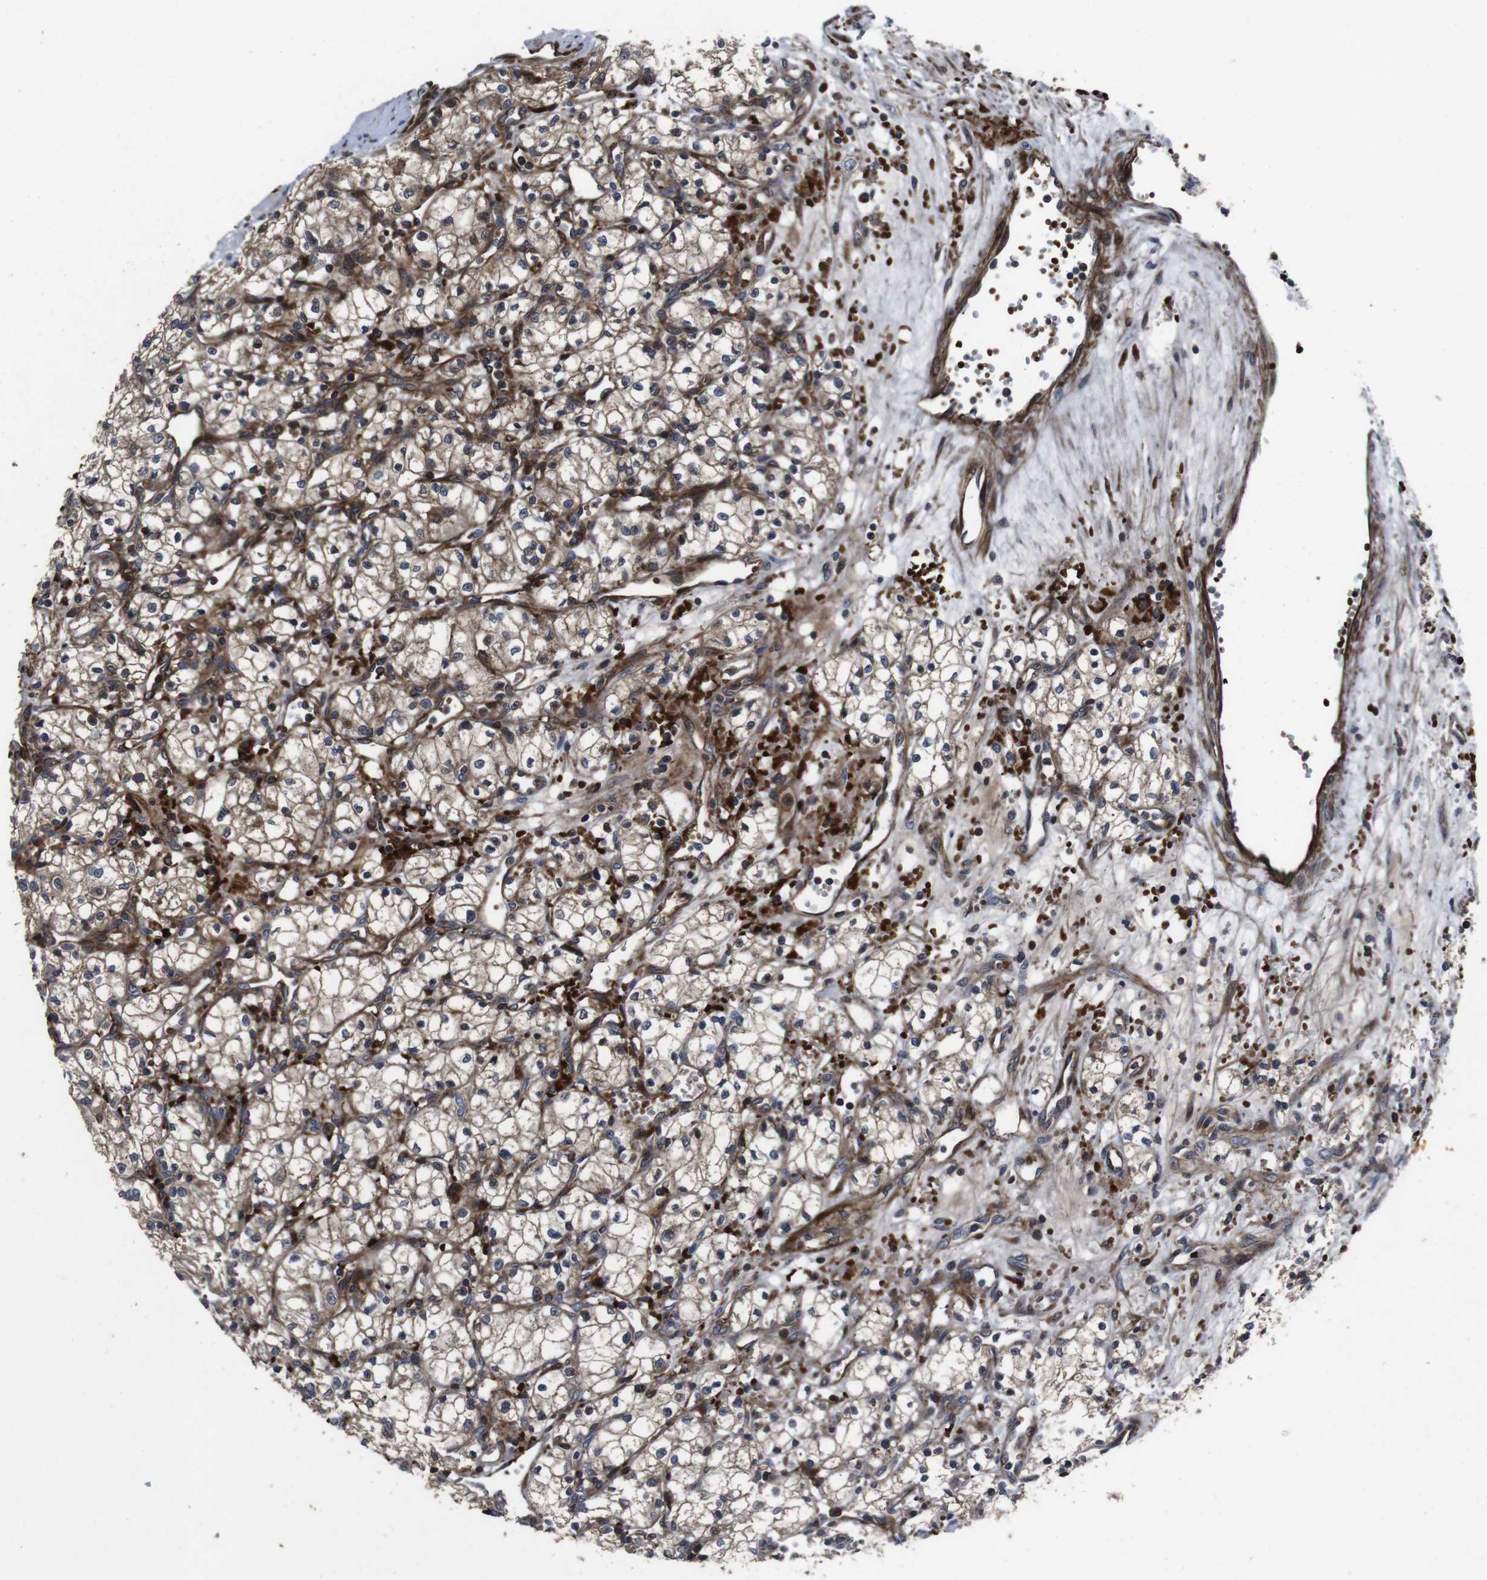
{"staining": {"intensity": "moderate", "quantity": ">75%", "location": "cytoplasmic/membranous"}, "tissue": "renal cancer", "cell_type": "Tumor cells", "image_type": "cancer", "snomed": [{"axis": "morphology", "description": "Normal tissue, NOS"}, {"axis": "morphology", "description": "Adenocarcinoma, NOS"}, {"axis": "topography", "description": "Kidney"}], "caption": "A brown stain highlights moderate cytoplasmic/membranous staining of a protein in renal cancer tumor cells. (DAB IHC, brown staining for protein, blue staining for nuclei).", "gene": "SMYD3", "patient": {"sex": "male", "age": 59}}